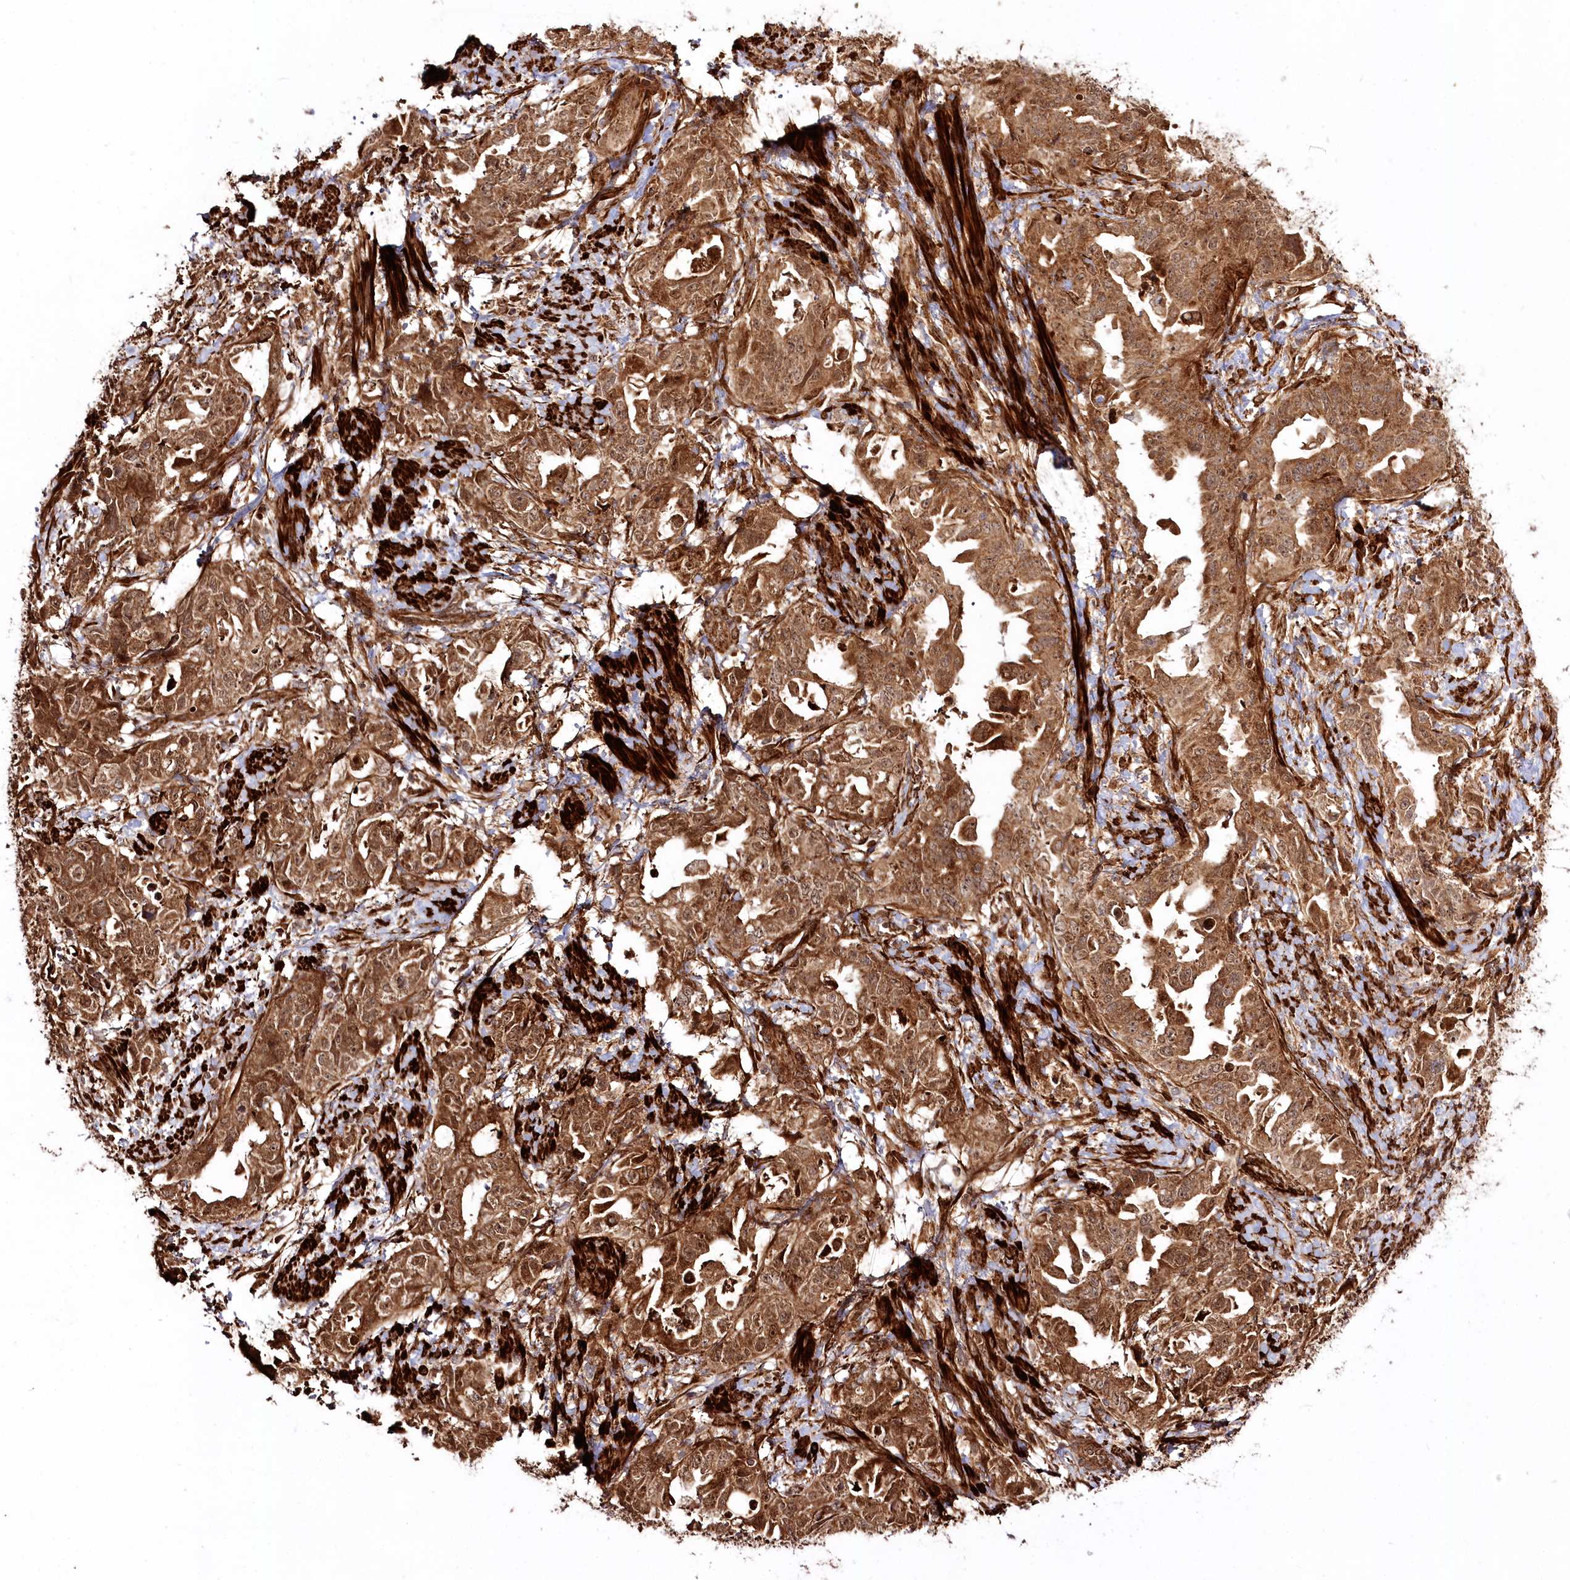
{"staining": {"intensity": "moderate", "quantity": ">75%", "location": "cytoplasmic/membranous"}, "tissue": "endometrial cancer", "cell_type": "Tumor cells", "image_type": "cancer", "snomed": [{"axis": "morphology", "description": "Adenocarcinoma, NOS"}, {"axis": "topography", "description": "Endometrium"}], "caption": "Brown immunohistochemical staining in adenocarcinoma (endometrial) shows moderate cytoplasmic/membranous staining in about >75% of tumor cells.", "gene": "REXO2", "patient": {"sex": "female", "age": 65}}